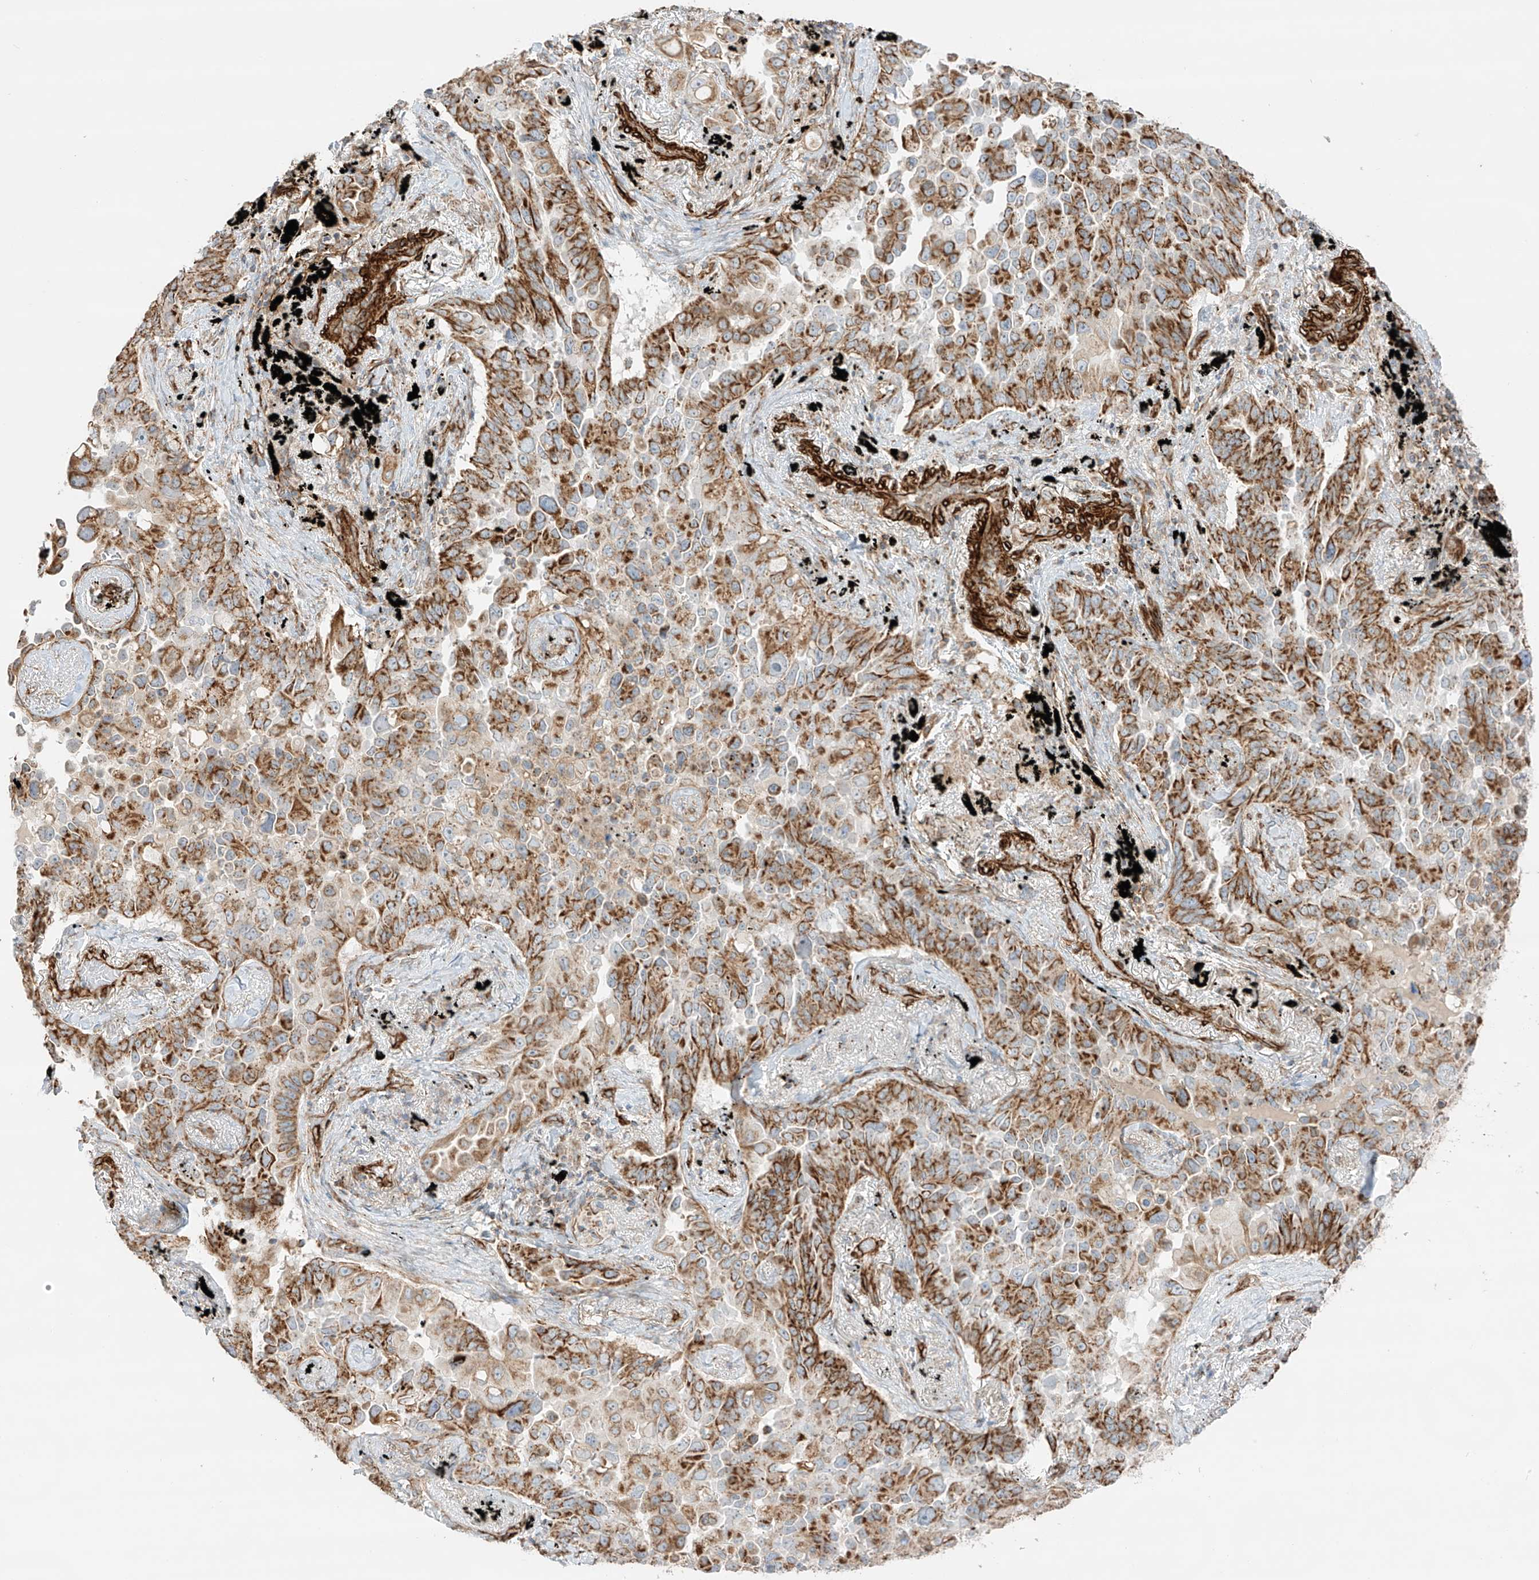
{"staining": {"intensity": "moderate", "quantity": ">75%", "location": "cytoplasmic/membranous"}, "tissue": "lung cancer", "cell_type": "Tumor cells", "image_type": "cancer", "snomed": [{"axis": "morphology", "description": "Adenocarcinoma, NOS"}, {"axis": "topography", "description": "Lung"}], "caption": "Lung adenocarcinoma stained with DAB immunohistochemistry (IHC) exhibits medium levels of moderate cytoplasmic/membranous staining in approximately >75% of tumor cells.", "gene": "ABCB7", "patient": {"sex": "female", "age": 67}}